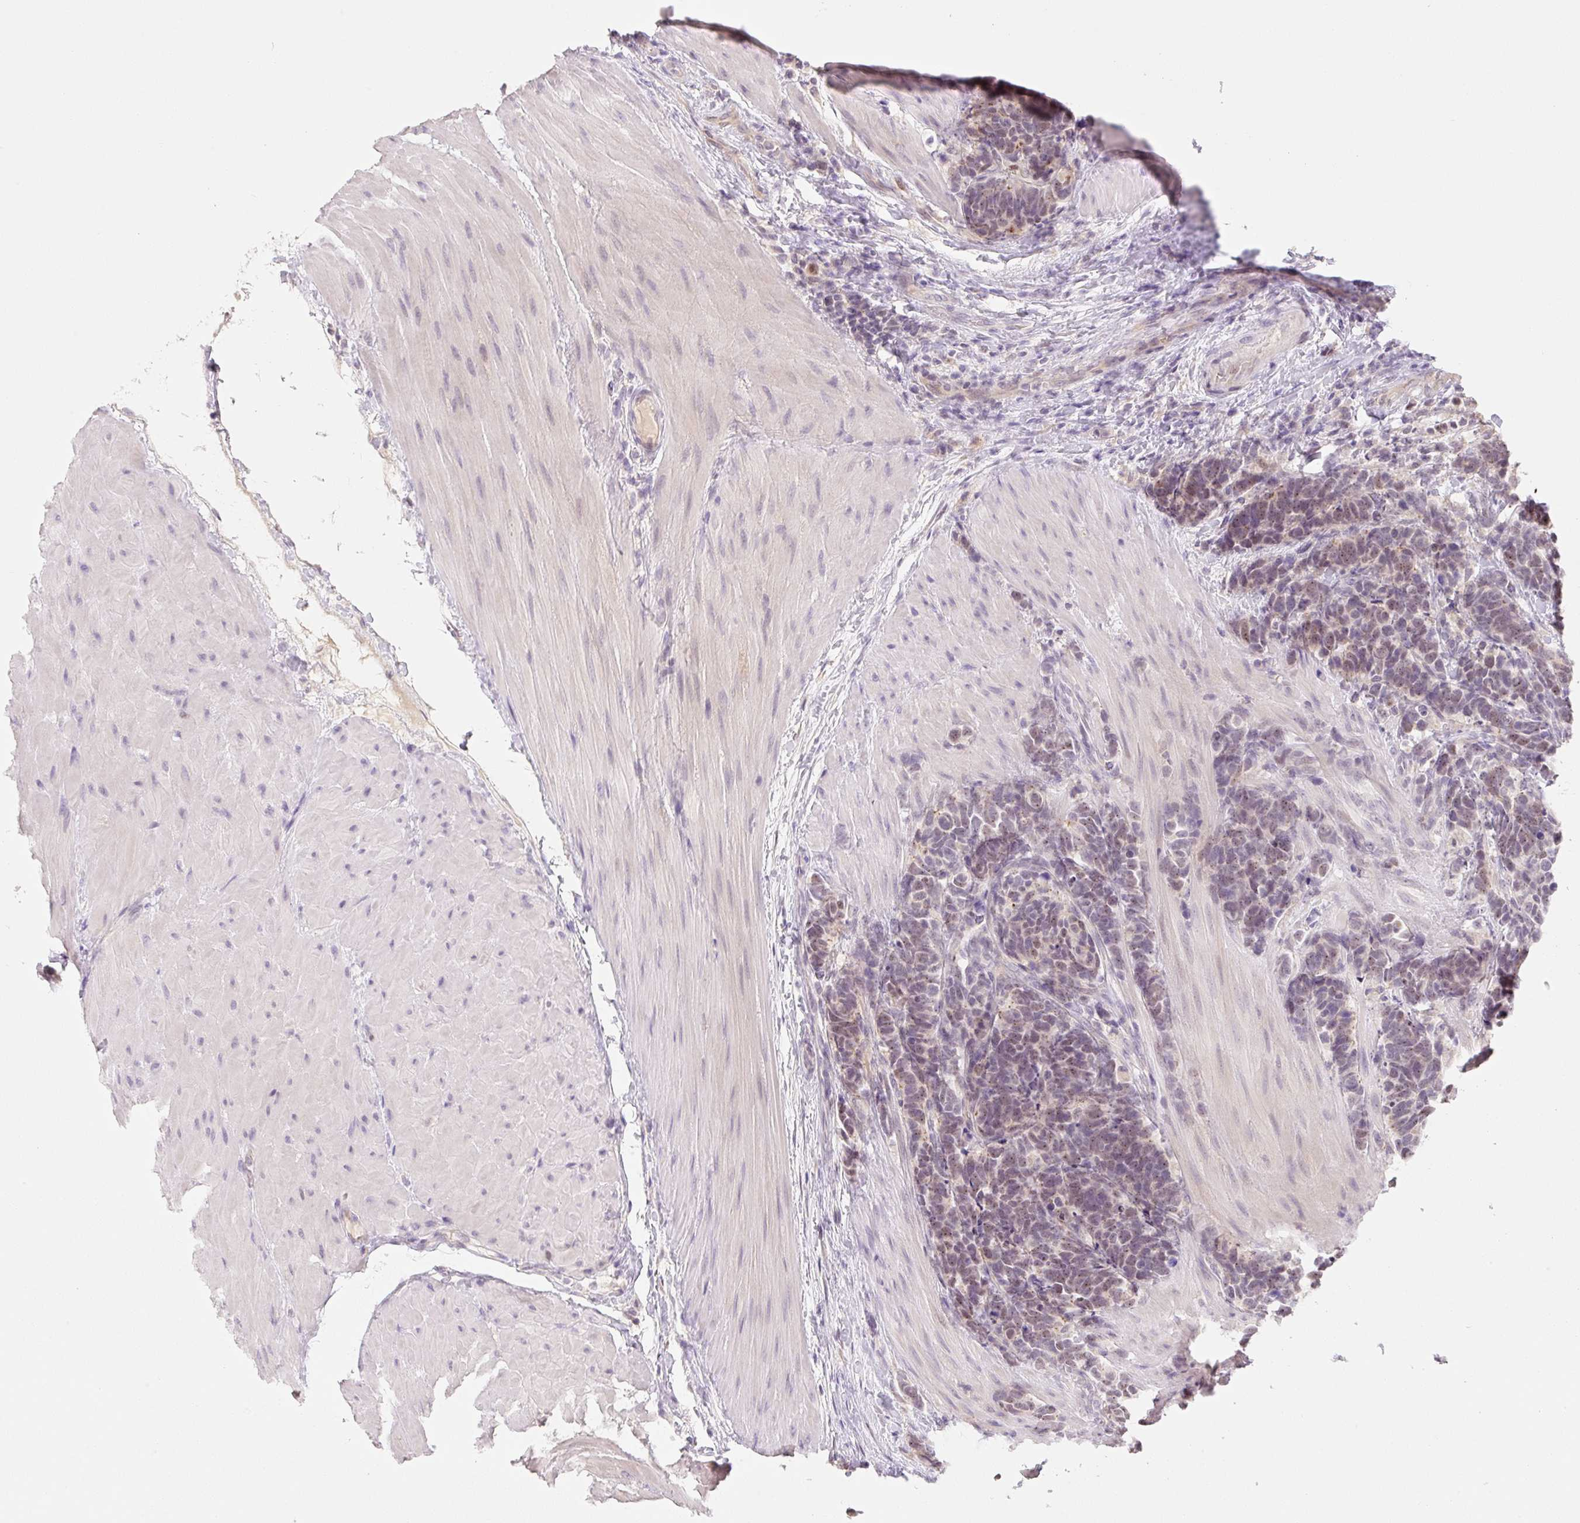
{"staining": {"intensity": "moderate", "quantity": ">75%", "location": "nuclear"}, "tissue": "carcinoid", "cell_type": "Tumor cells", "image_type": "cancer", "snomed": [{"axis": "morphology", "description": "Carcinoma, NOS"}, {"axis": "morphology", "description": "Carcinoid, malignant, NOS"}, {"axis": "topography", "description": "Urinary bladder"}], "caption": "An image of carcinoid stained for a protein demonstrates moderate nuclear brown staining in tumor cells.", "gene": "MIA2", "patient": {"sex": "male", "age": 57}}